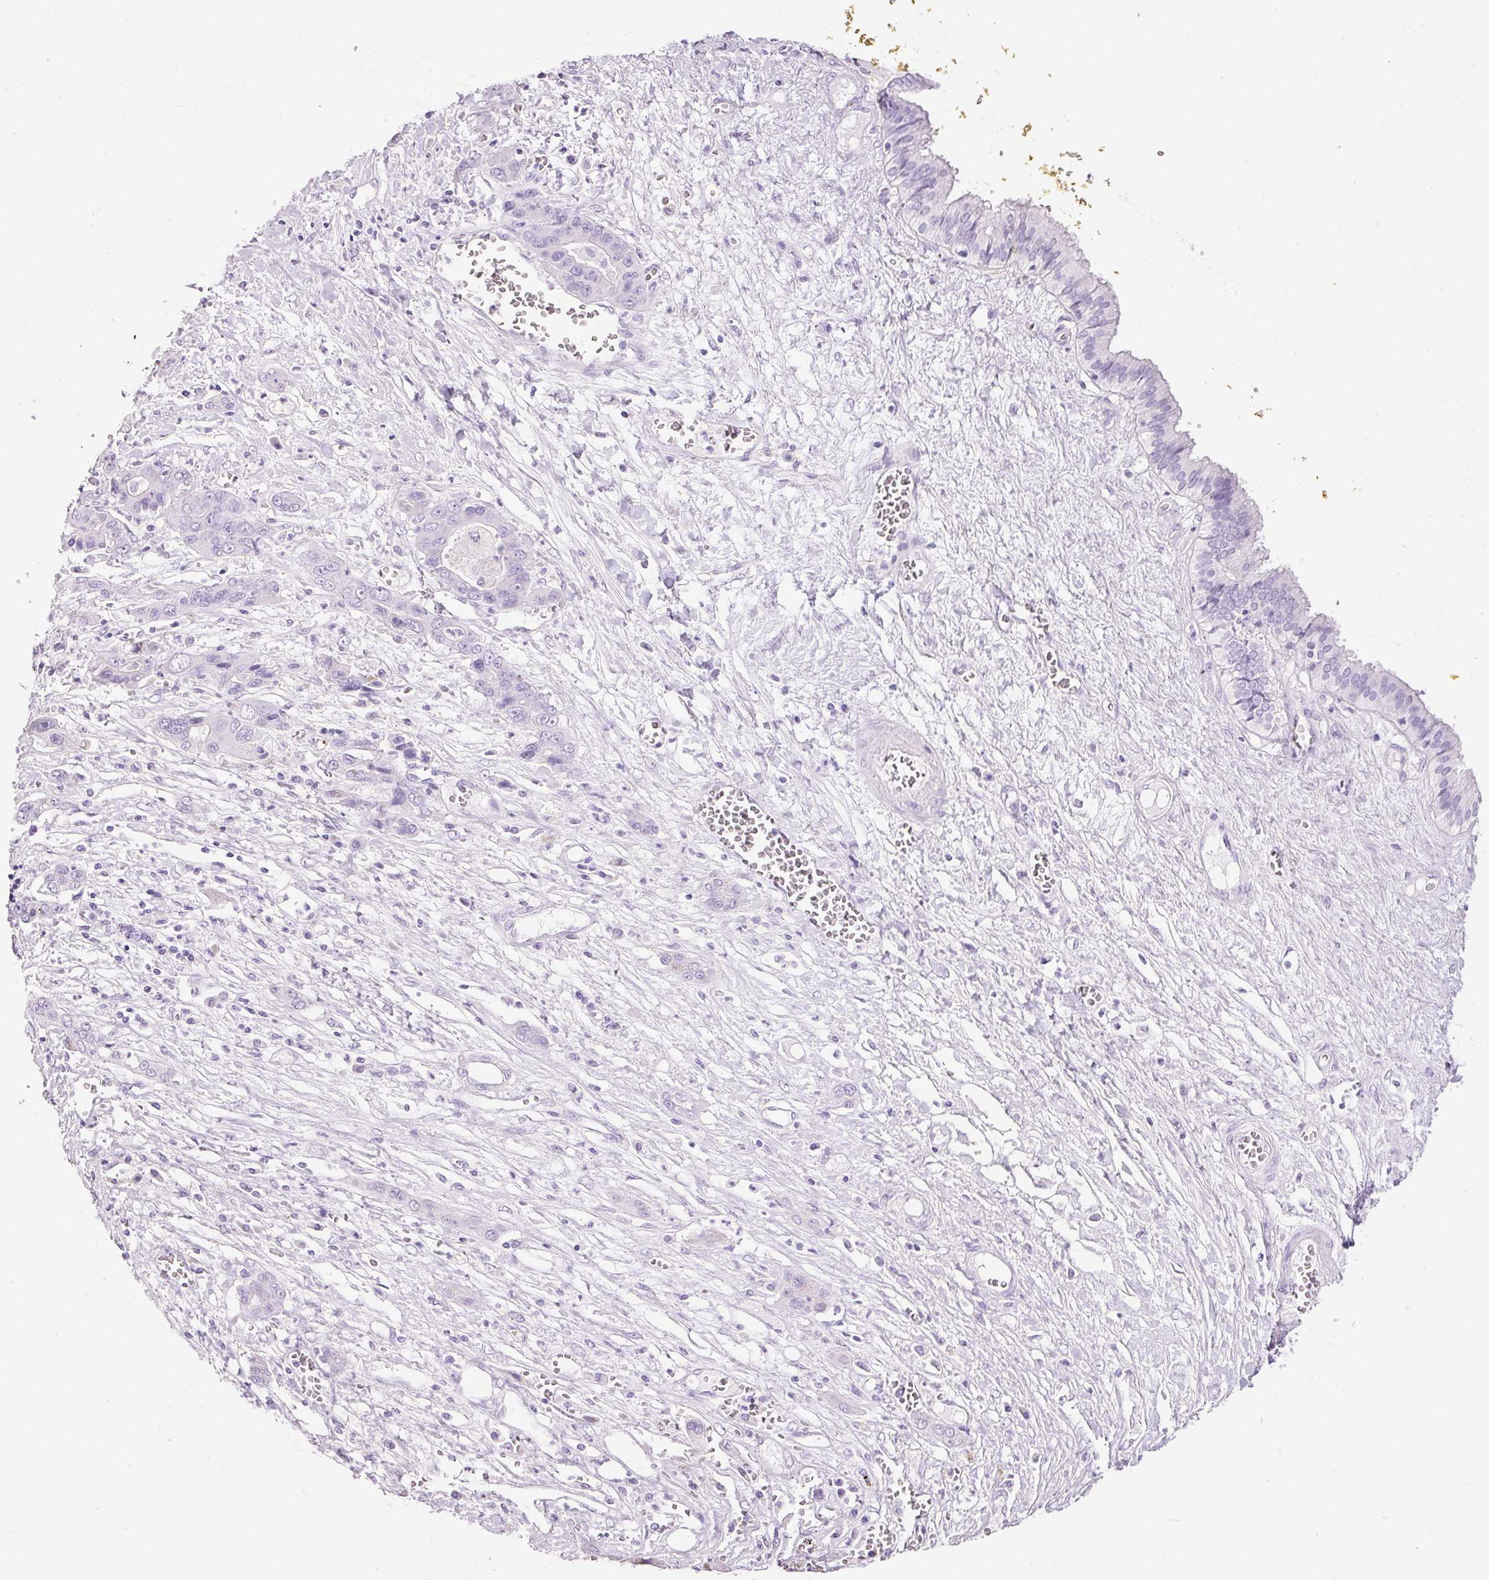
{"staining": {"intensity": "negative", "quantity": "none", "location": "none"}, "tissue": "liver cancer", "cell_type": "Tumor cells", "image_type": "cancer", "snomed": [{"axis": "morphology", "description": "Cholangiocarcinoma"}, {"axis": "topography", "description": "Liver"}], "caption": "This is a image of immunohistochemistry staining of liver cholangiocarcinoma, which shows no staining in tumor cells.", "gene": "BSND", "patient": {"sex": "male", "age": 67}}